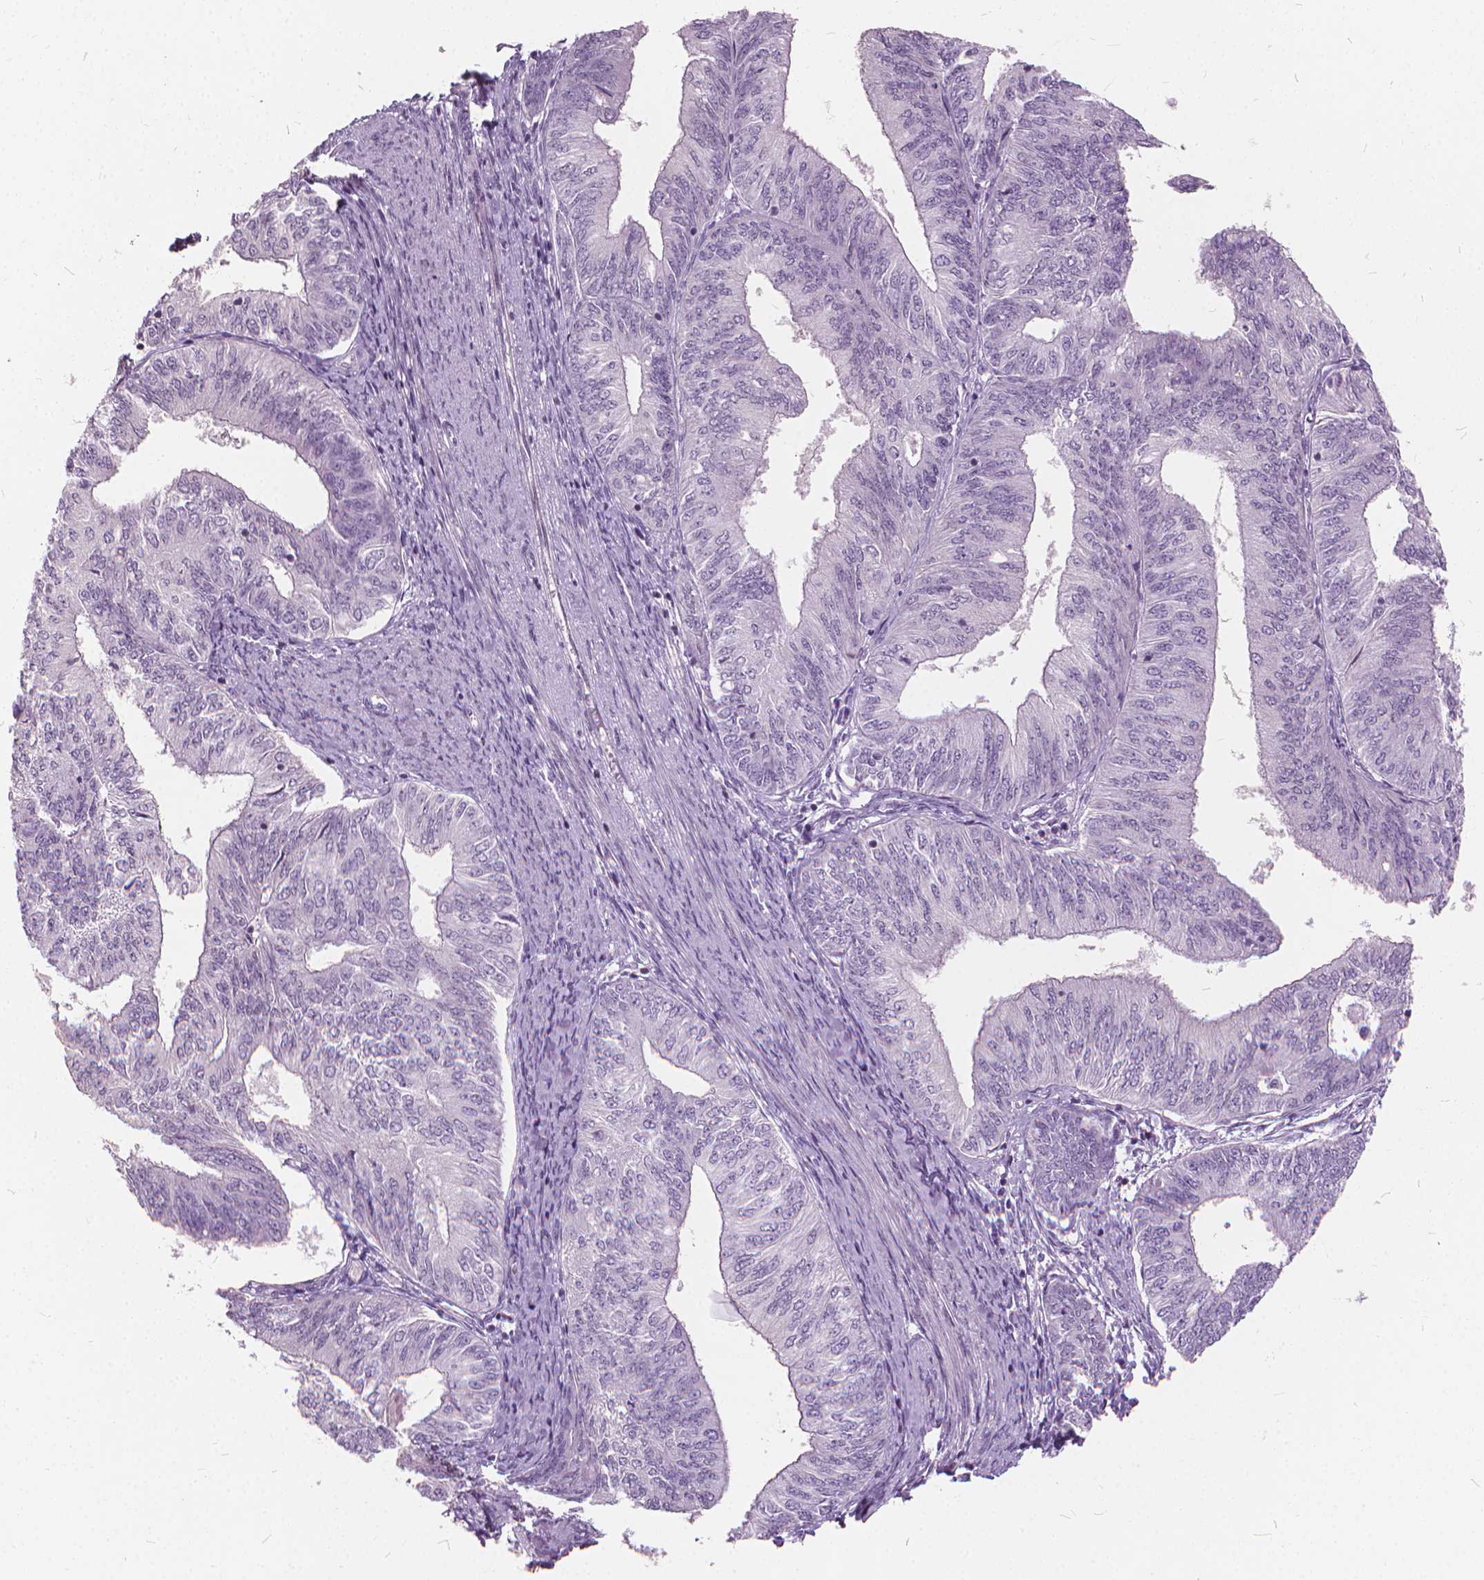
{"staining": {"intensity": "negative", "quantity": "none", "location": "none"}, "tissue": "endometrial cancer", "cell_type": "Tumor cells", "image_type": "cancer", "snomed": [{"axis": "morphology", "description": "Adenocarcinoma, NOS"}, {"axis": "topography", "description": "Endometrium"}], "caption": "Image shows no protein positivity in tumor cells of endometrial adenocarcinoma tissue.", "gene": "STAT5B", "patient": {"sex": "female", "age": 58}}